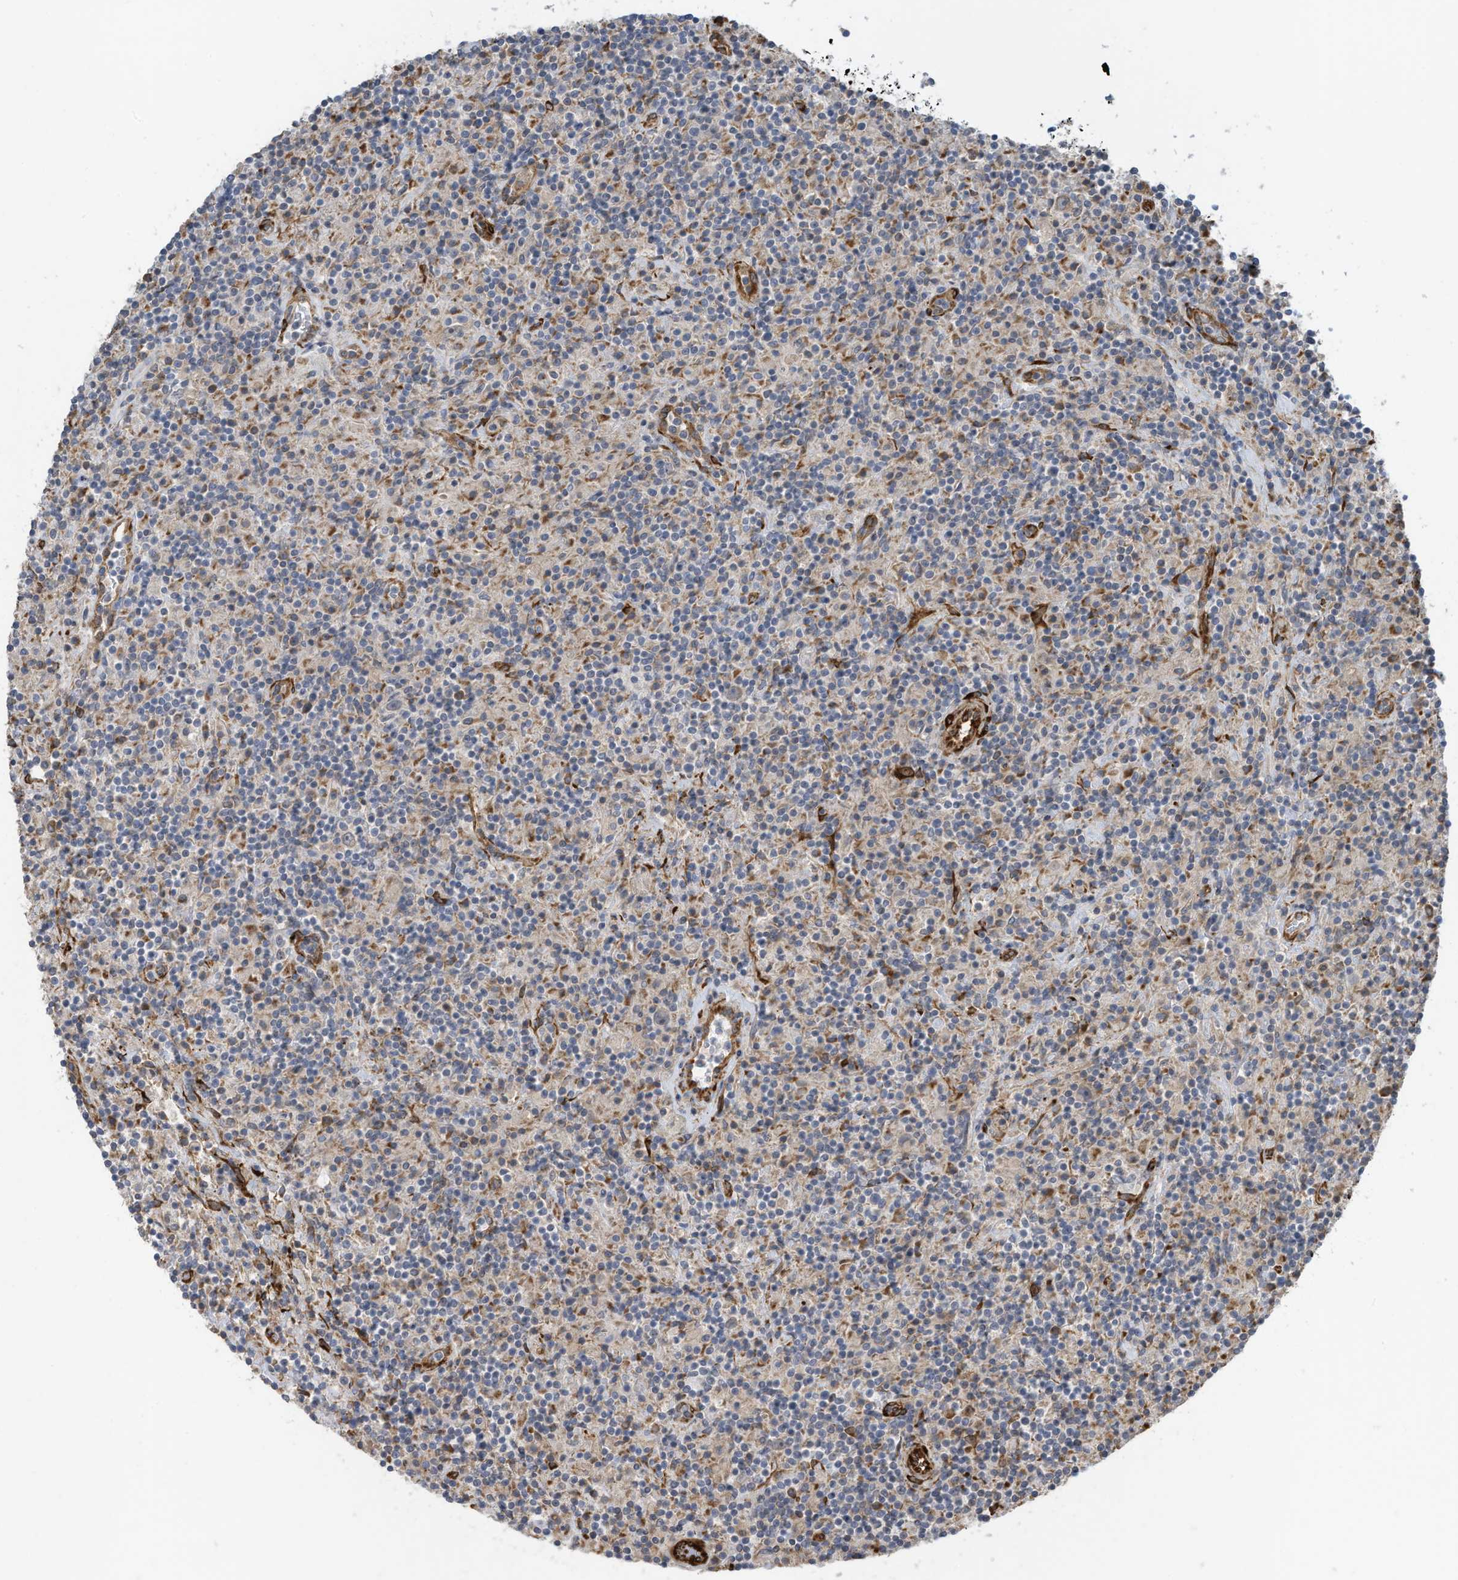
{"staining": {"intensity": "negative", "quantity": "none", "location": "none"}, "tissue": "lymphoma", "cell_type": "Tumor cells", "image_type": "cancer", "snomed": [{"axis": "morphology", "description": "Hodgkin's disease, NOS"}, {"axis": "topography", "description": "Lymph node"}], "caption": "This is a photomicrograph of immunohistochemistry staining of lymphoma, which shows no expression in tumor cells.", "gene": "ZBTB45", "patient": {"sex": "male", "age": 70}}